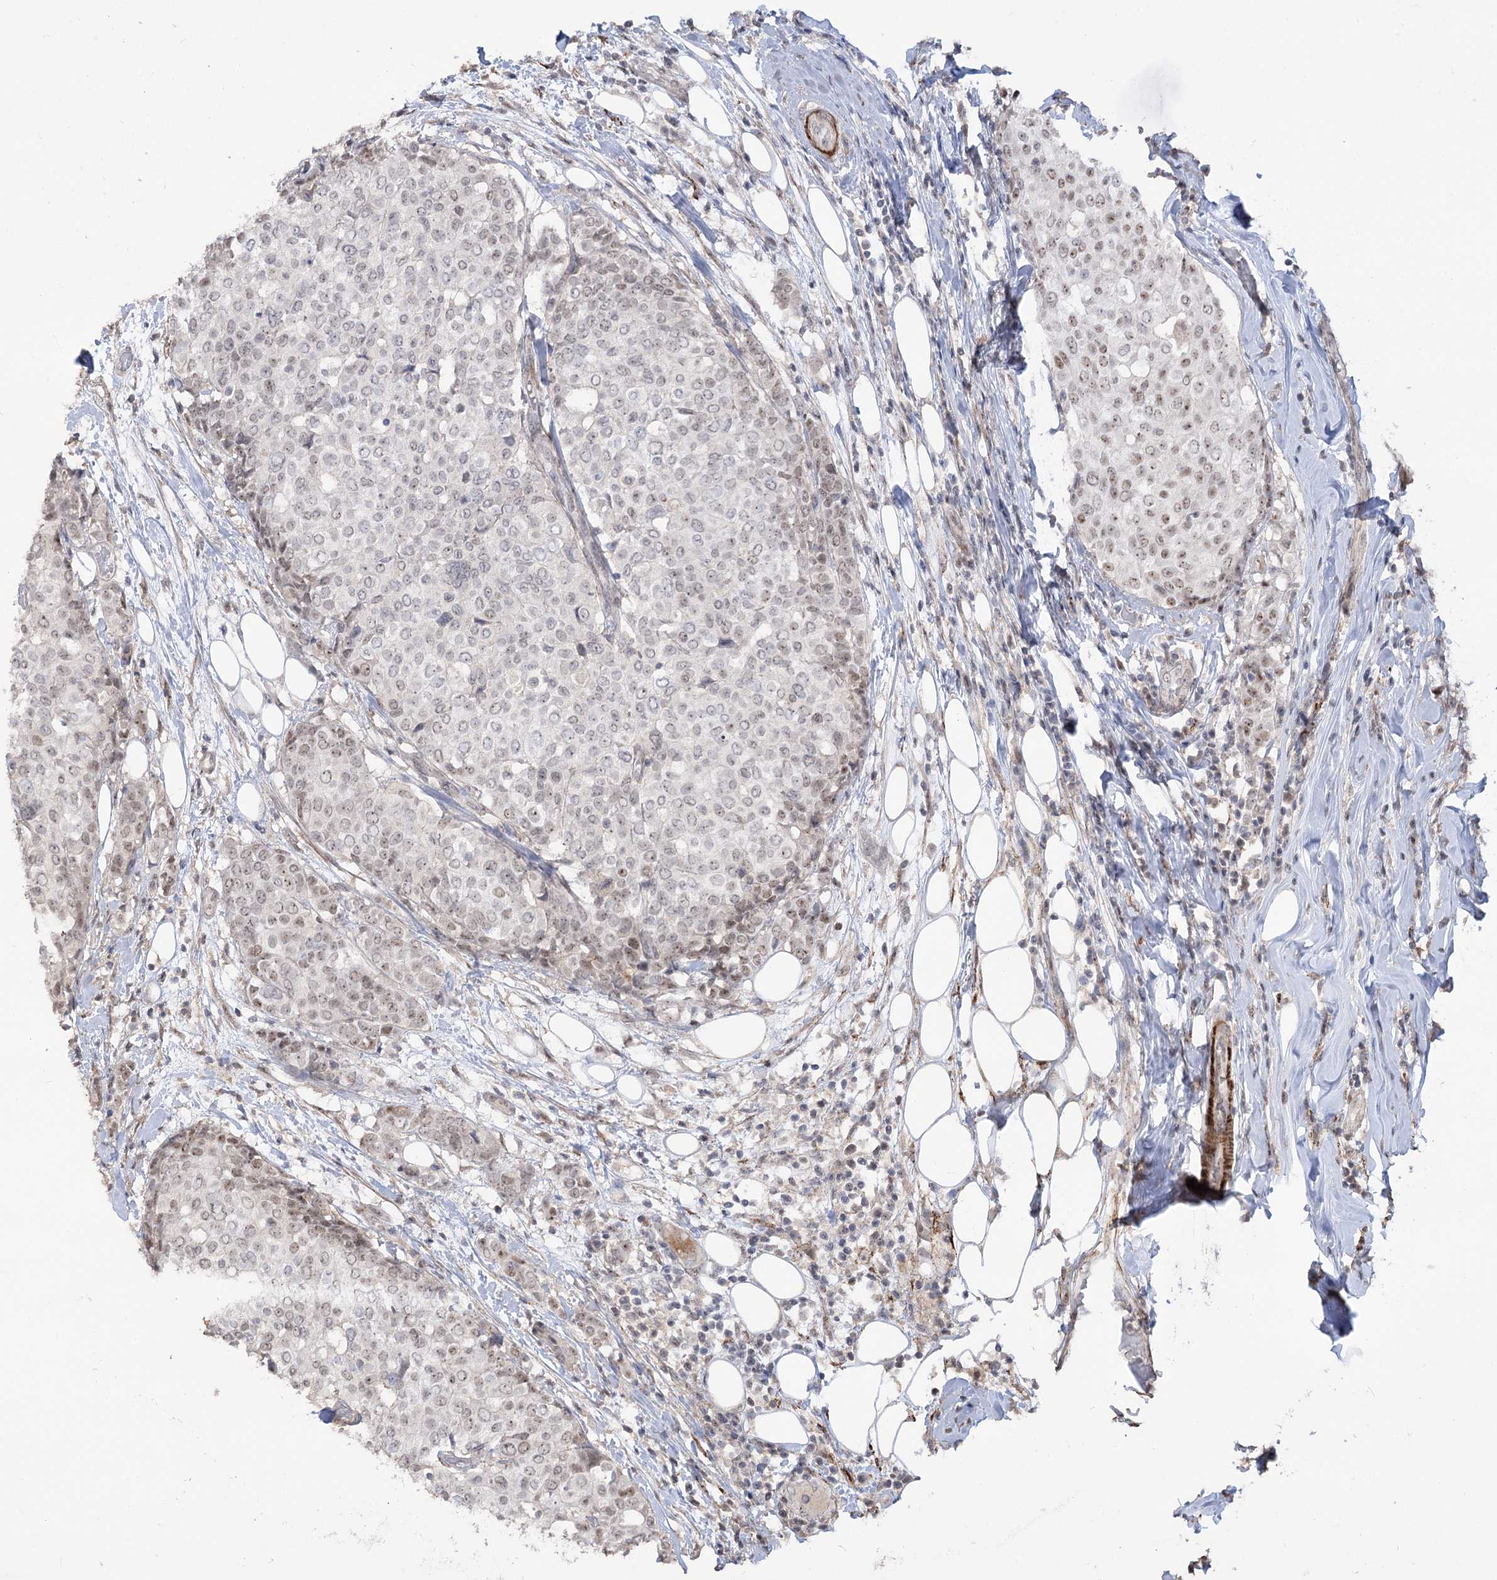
{"staining": {"intensity": "weak", "quantity": "<25%", "location": "nuclear"}, "tissue": "breast cancer", "cell_type": "Tumor cells", "image_type": "cancer", "snomed": [{"axis": "morphology", "description": "Lobular carcinoma"}, {"axis": "topography", "description": "Breast"}], "caption": "Immunohistochemistry (IHC) histopathology image of lobular carcinoma (breast) stained for a protein (brown), which reveals no expression in tumor cells. The staining is performed using DAB brown chromogen with nuclei counter-stained in using hematoxylin.", "gene": "ZSCAN23", "patient": {"sex": "female", "age": 51}}